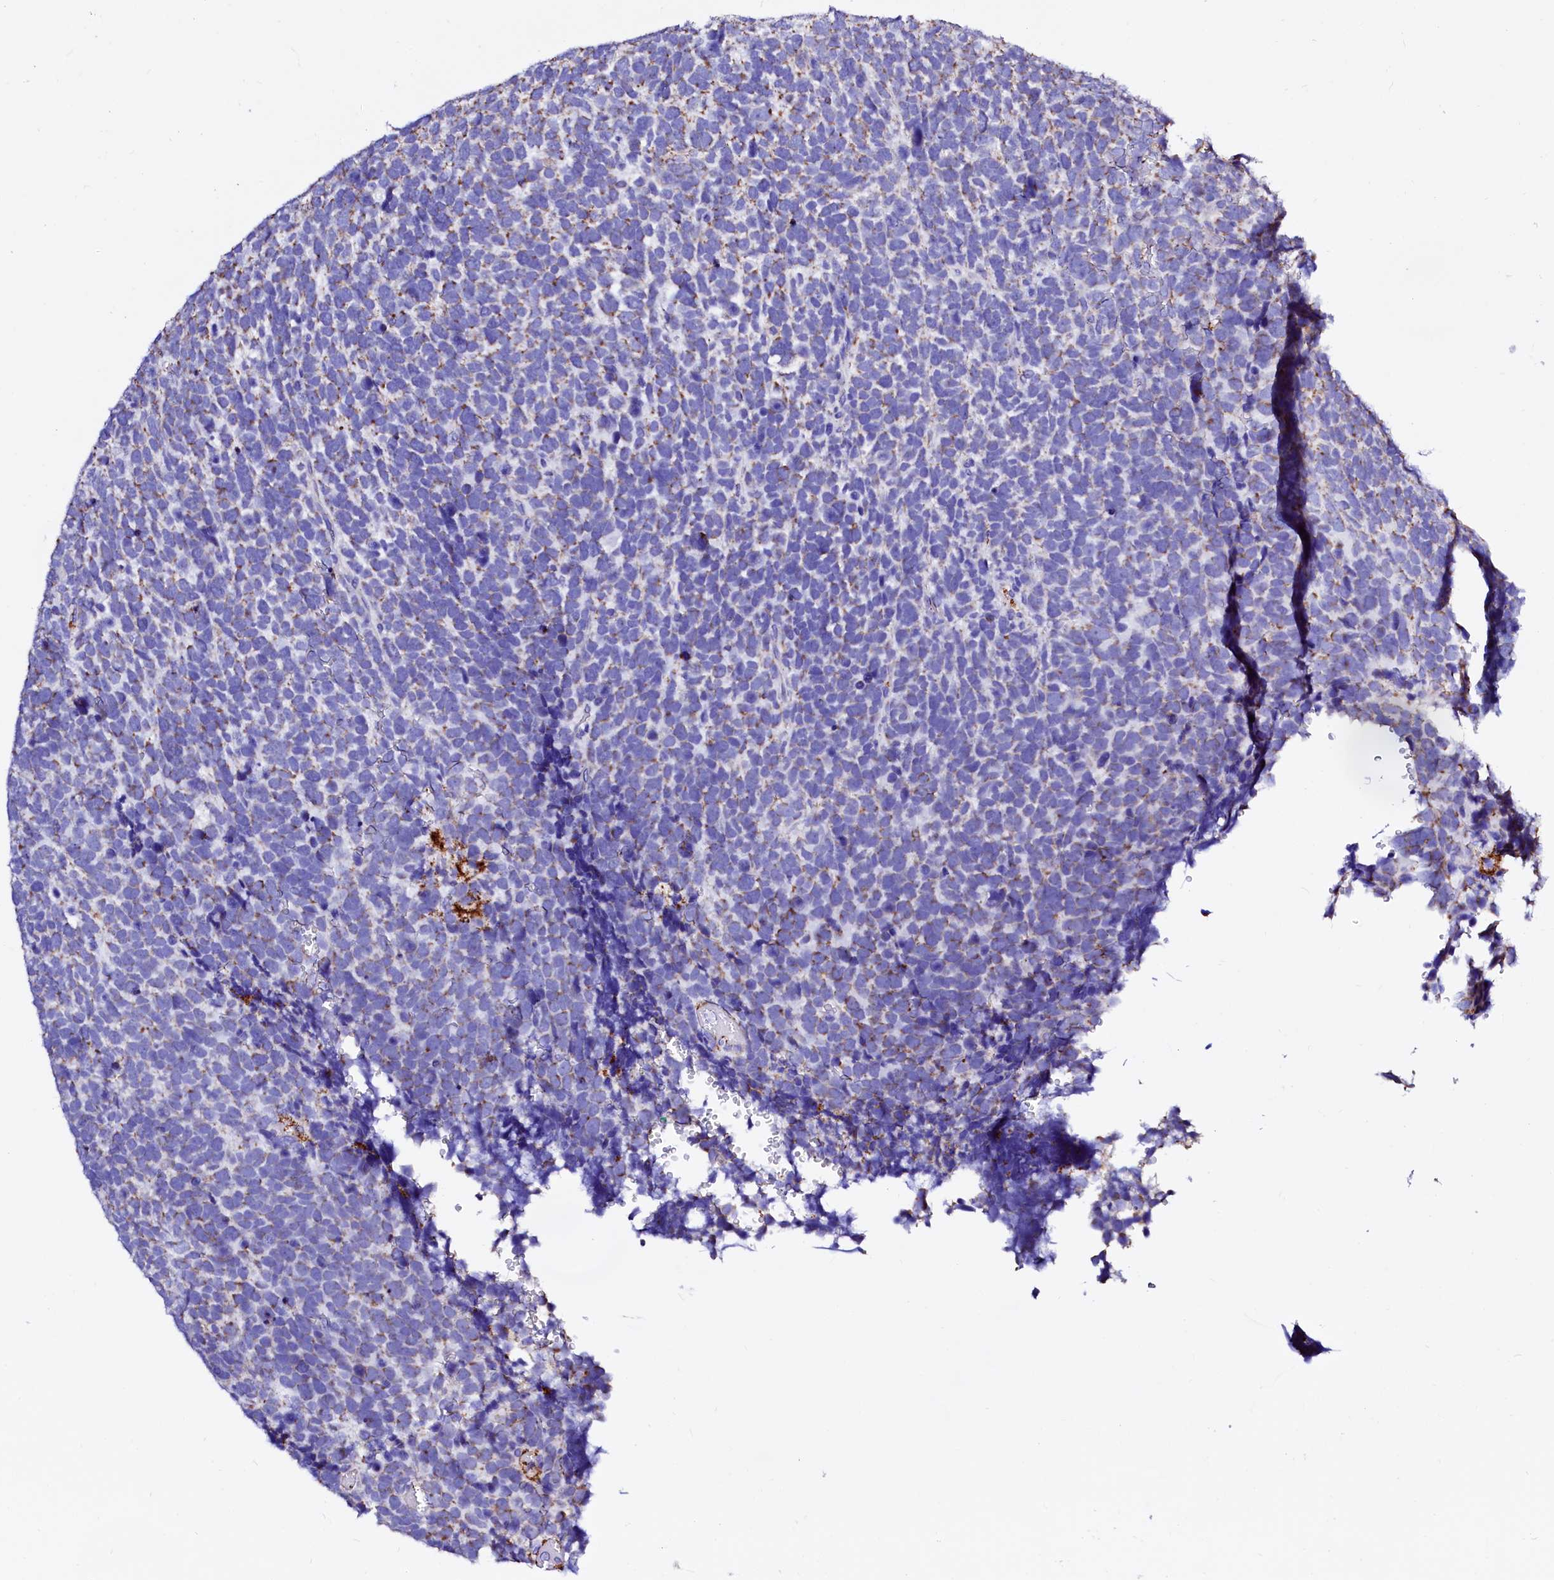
{"staining": {"intensity": "moderate", "quantity": "<25%", "location": "cytoplasmic/membranous"}, "tissue": "urothelial cancer", "cell_type": "Tumor cells", "image_type": "cancer", "snomed": [{"axis": "morphology", "description": "Urothelial carcinoma, High grade"}, {"axis": "topography", "description": "Urinary bladder"}], "caption": "Approximately <25% of tumor cells in human urothelial carcinoma (high-grade) display moderate cytoplasmic/membranous protein staining as visualized by brown immunohistochemical staining.", "gene": "MAOB", "patient": {"sex": "female", "age": 82}}